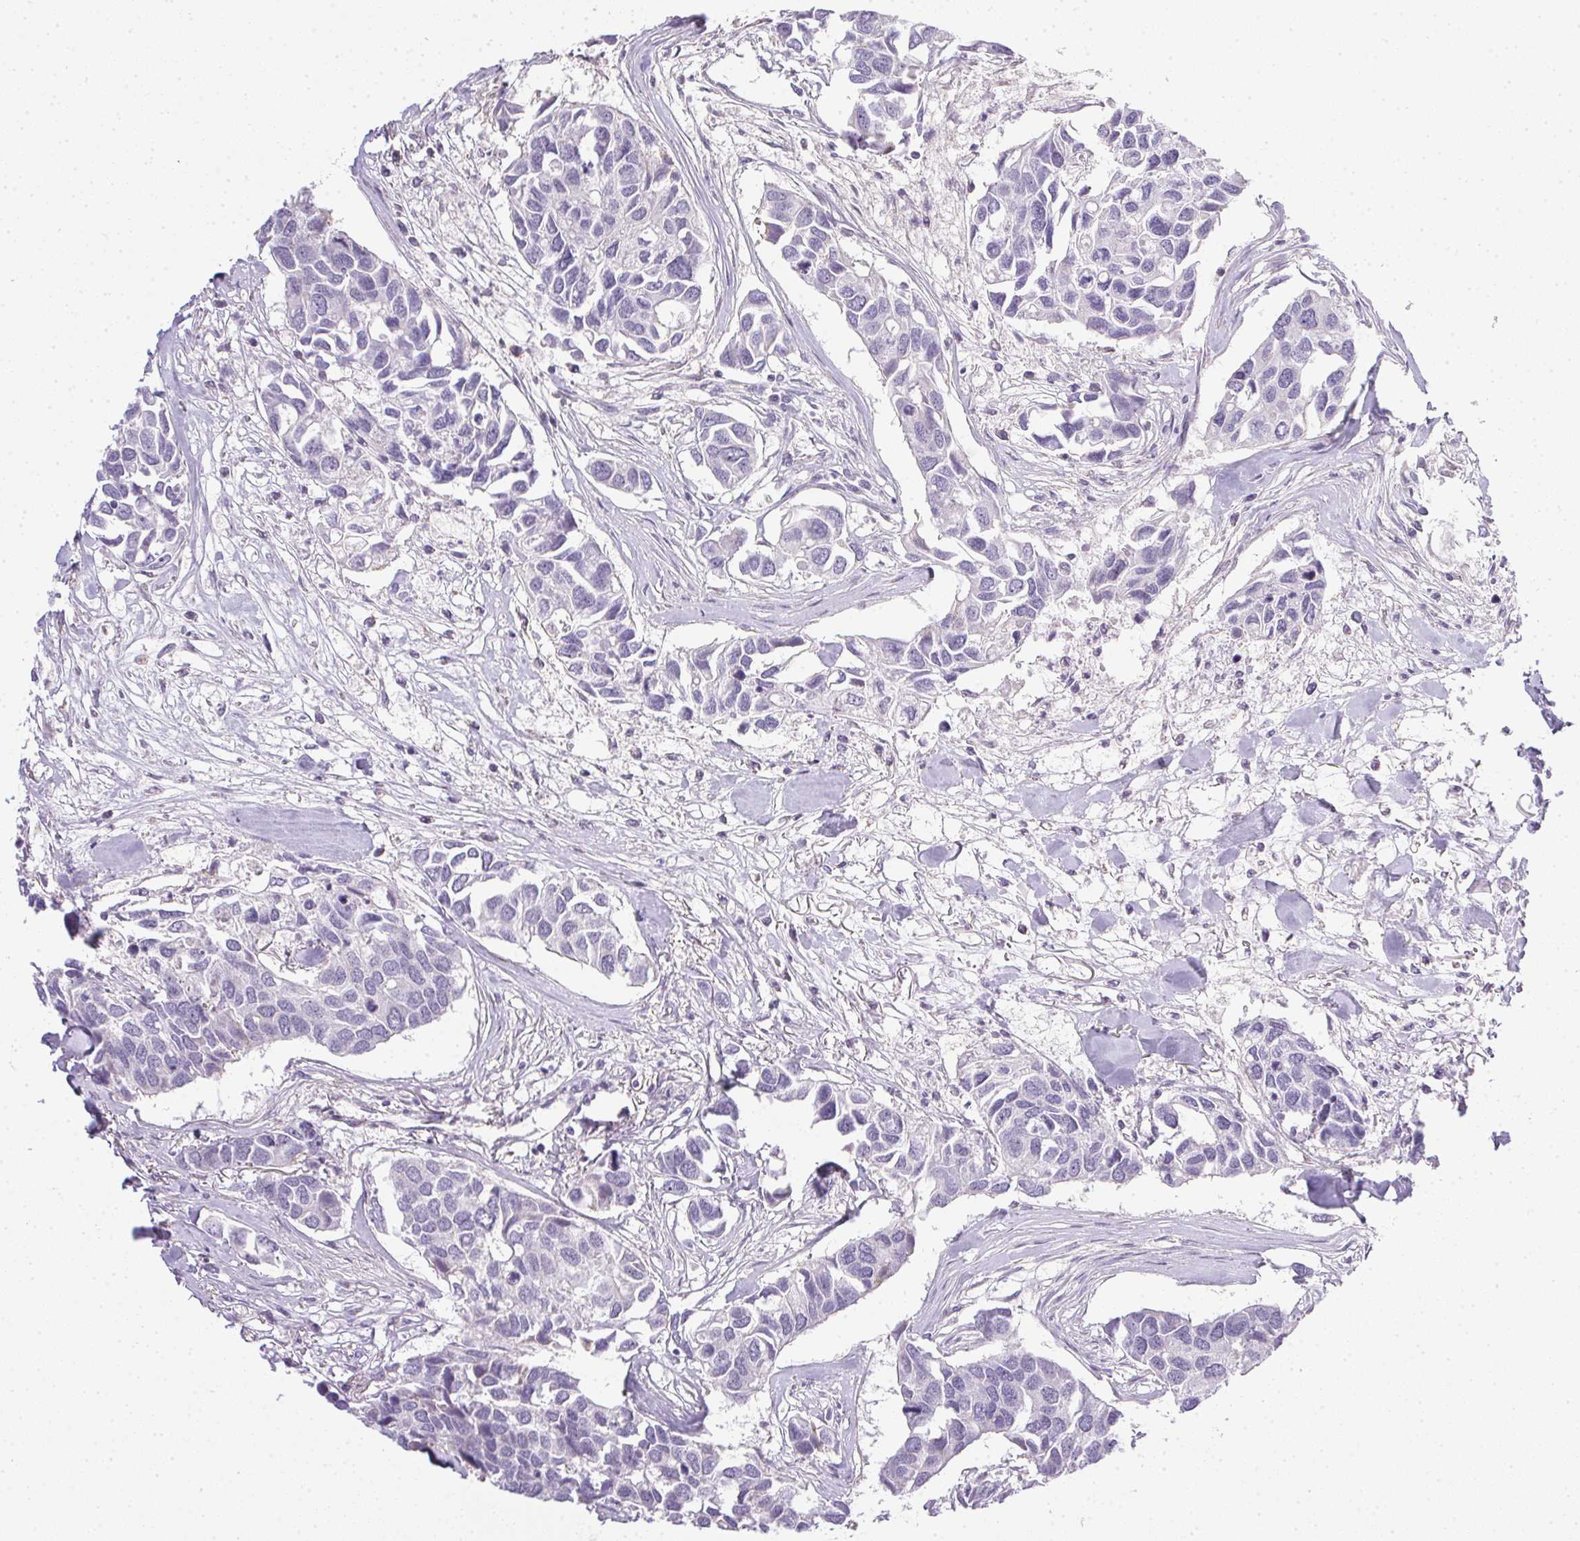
{"staining": {"intensity": "negative", "quantity": "none", "location": "none"}, "tissue": "breast cancer", "cell_type": "Tumor cells", "image_type": "cancer", "snomed": [{"axis": "morphology", "description": "Duct carcinoma"}, {"axis": "topography", "description": "Breast"}], "caption": "Histopathology image shows no significant protein expression in tumor cells of breast invasive ductal carcinoma.", "gene": "PRL", "patient": {"sex": "female", "age": 83}}